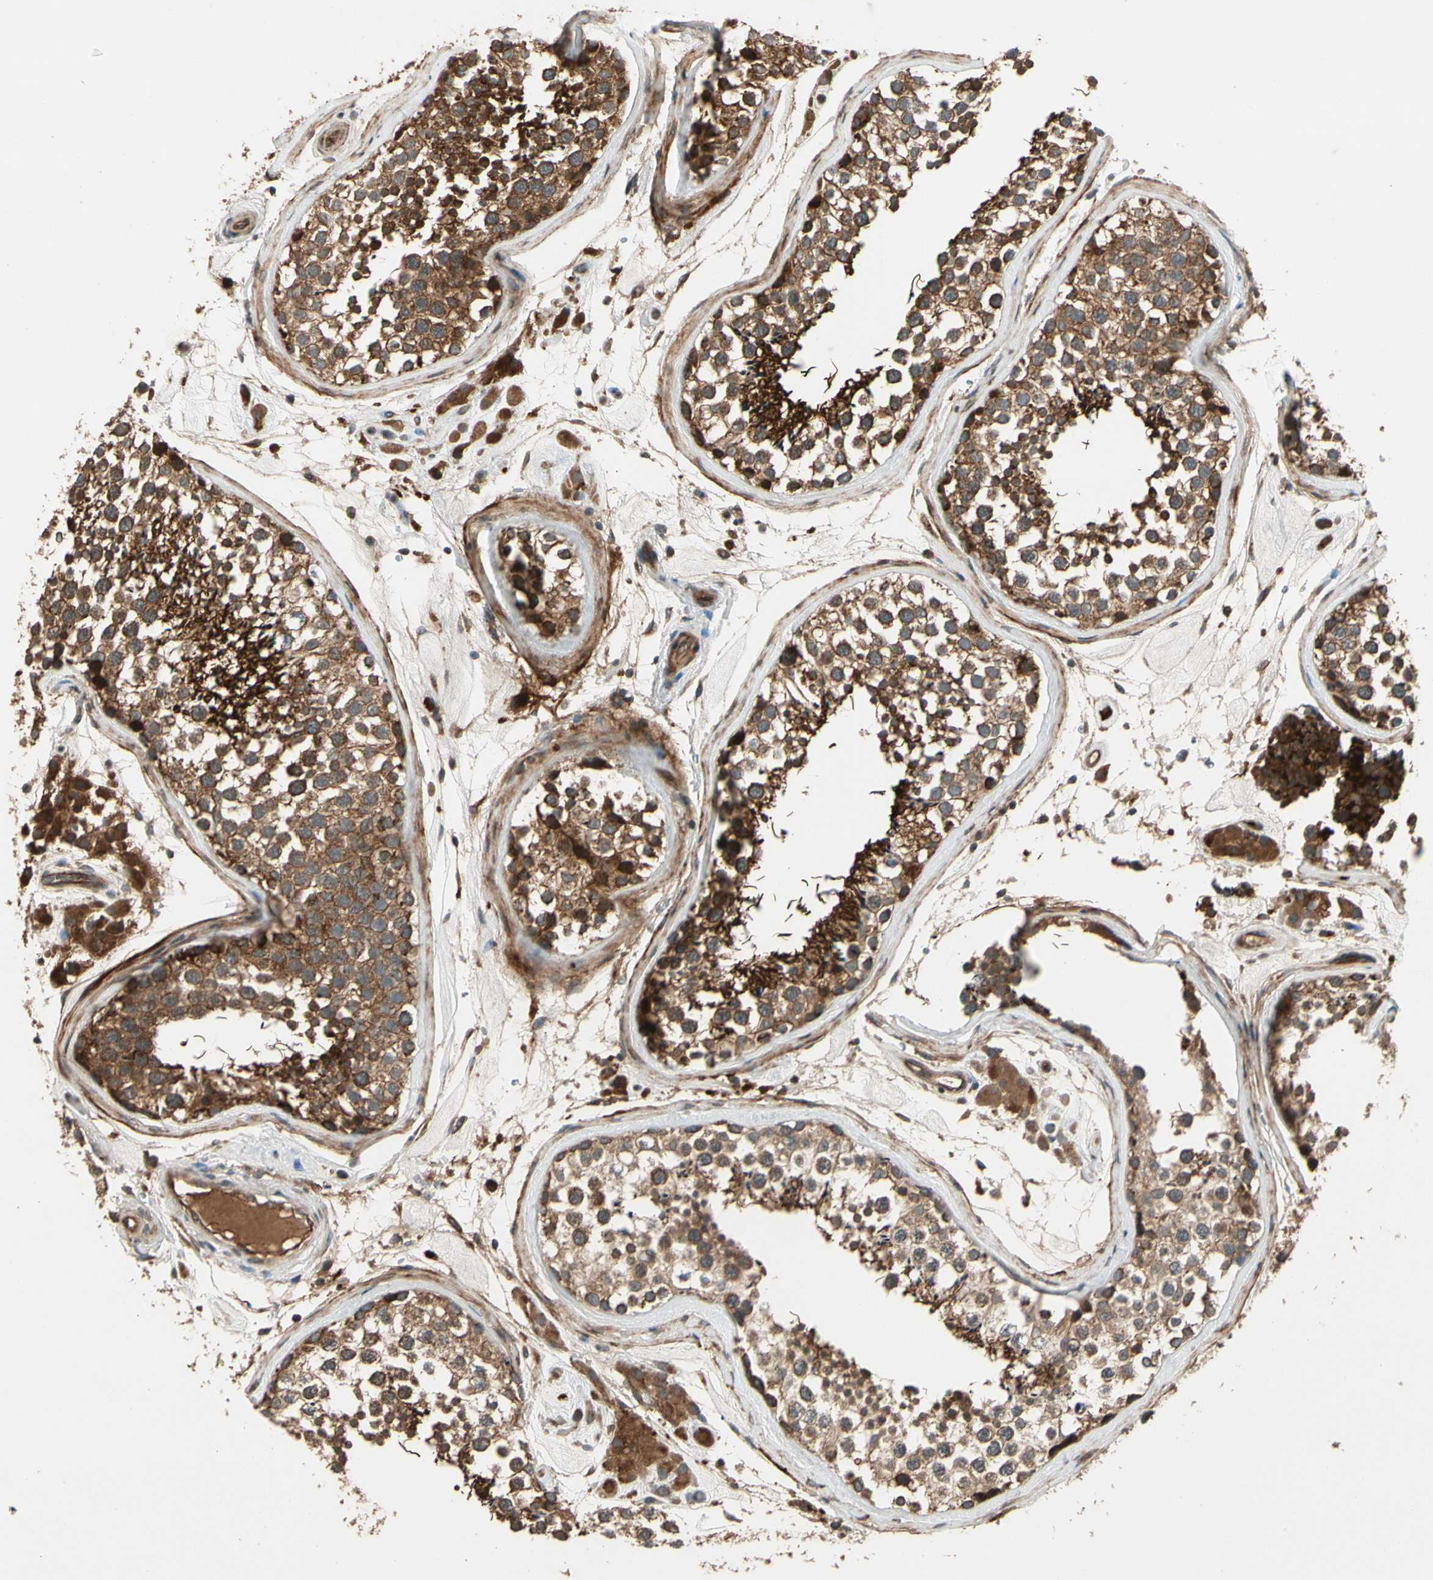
{"staining": {"intensity": "strong", "quantity": ">75%", "location": "cytoplasmic/membranous"}, "tissue": "testis", "cell_type": "Cells in seminiferous ducts", "image_type": "normal", "snomed": [{"axis": "morphology", "description": "Normal tissue, NOS"}, {"axis": "topography", "description": "Testis"}], "caption": "Brown immunohistochemical staining in normal human testis demonstrates strong cytoplasmic/membranous staining in about >75% of cells in seminiferous ducts. (Brightfield microscopy of DAB IHC at high magnification).", "gene": "ACVR1C", "patient": {"sex": "male", "age": 46}}